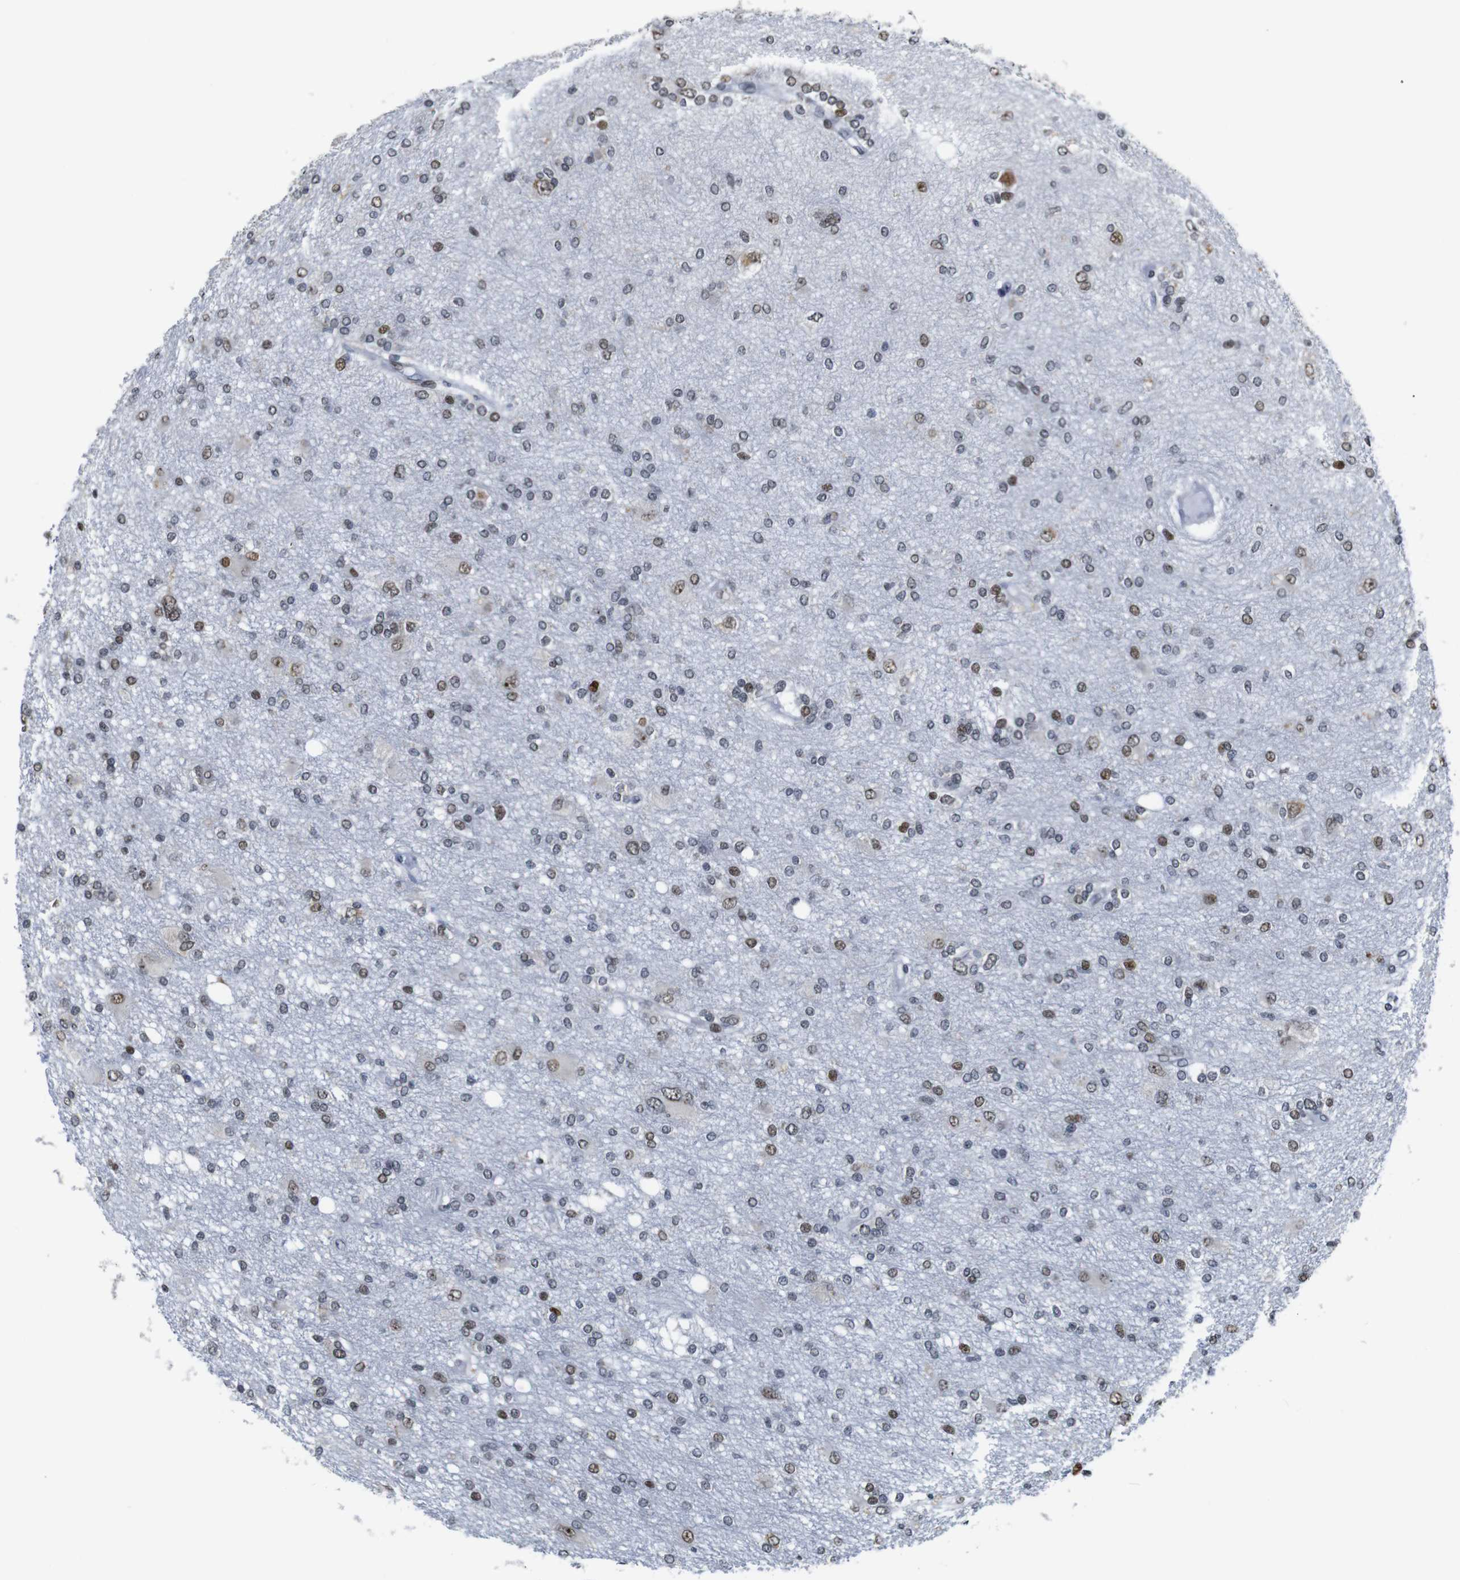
{"staining": {"intensity": "moderate", "quantity": "25%-75%", "location": "nuclear"}, "tissue": "glioma", "cell_type": "Tumor cells", "image_type": "cancer", "snomed": [{"axis": "morphology", "description": "Glioma, malignant, High grade"}, {"axis": "topography", "description": "Brain"}], "caption": "Human glioma stained with a protein marker demonstrates moderate staining in tumor cells.", "gene": "GATA6", "patient": {"sex": "female", "age": 59}}